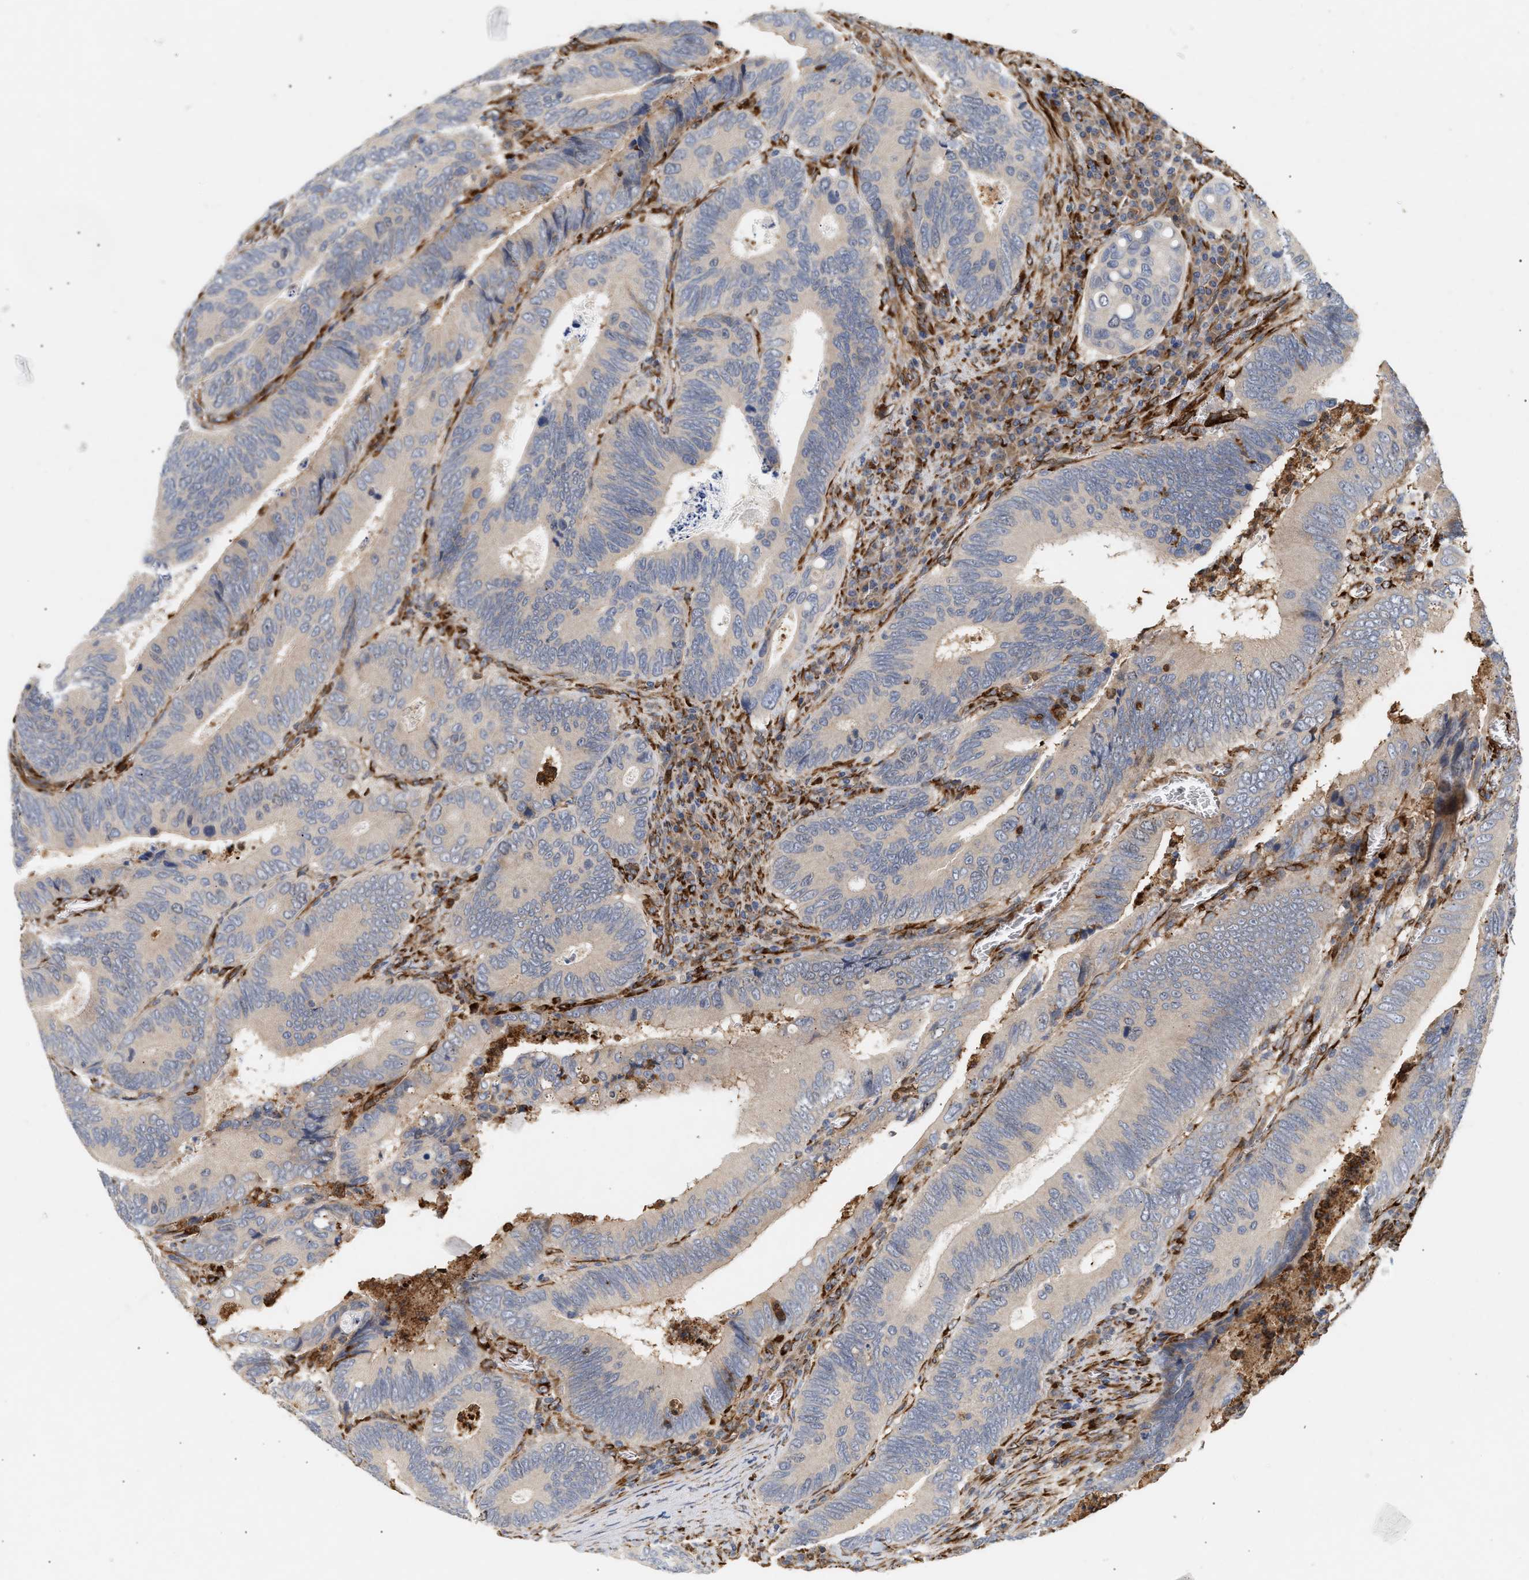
{"staining": {"intensity": "weak", "quantity": "25%-75%", "location": "cytoplasmic/membranous"}, "tissue": "colorectal cancer", "cell_type": "Tumor cells", "image_type": "cancer", "snomed": [{"axis": "morphology", "description": "Inflammation, NOS"}, {"axis": "morphology", "description": "Adenocarcinoma, NOS"}, {"axis": "topography", "description": "Colon"}], "caption": "Tumor cells demonstrate low levels of weak cytoplasmic/membranous expression in approximately 25%-75% of cells in human colorectal adenocarcinoma.", "gene": "PLCD1", "patient": {"sex": "male", "age": 72}}